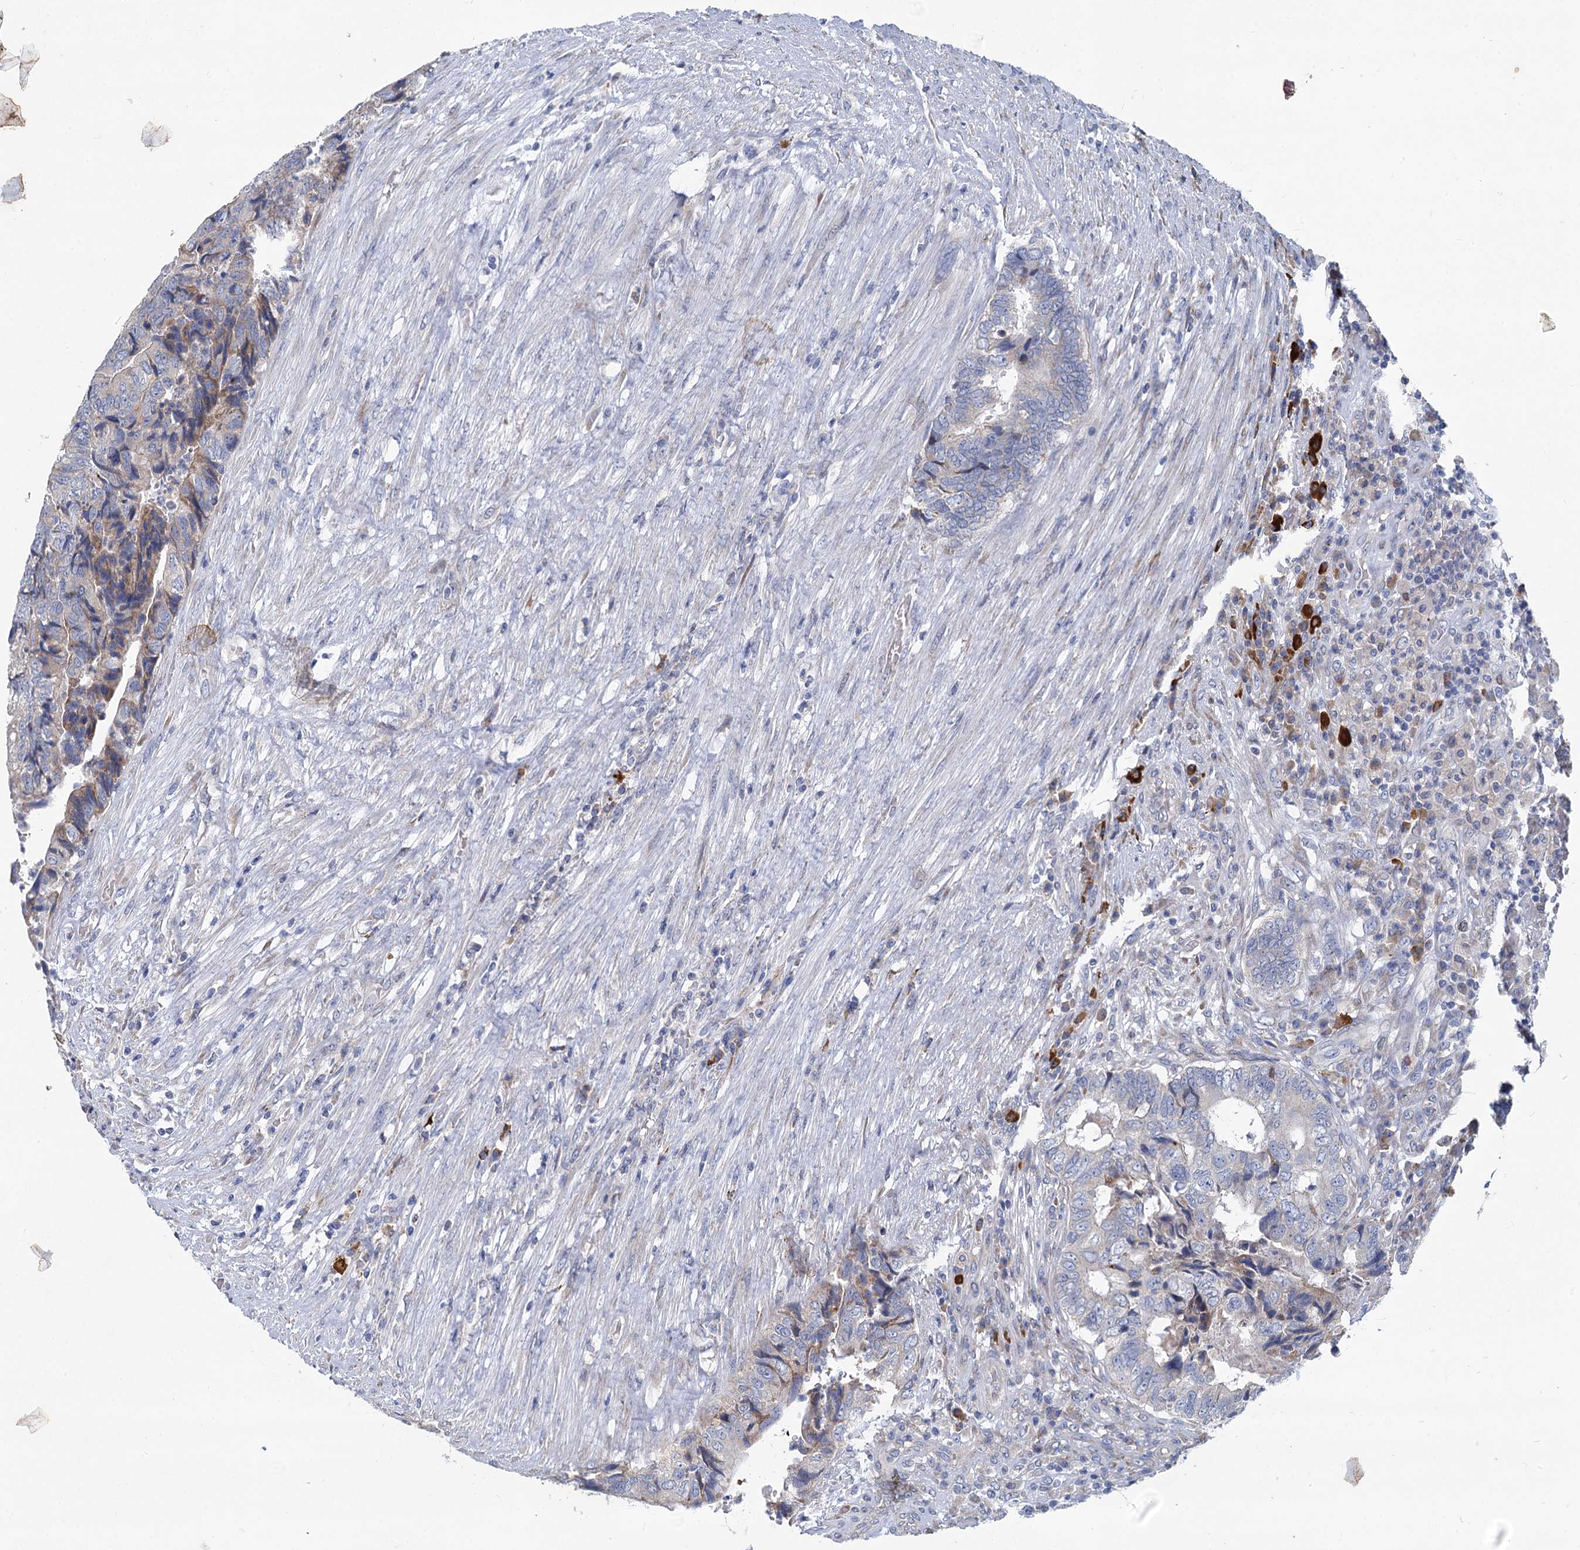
{"staining": {"intensity": "negative", "quantity": "none", "location": "none"}, "tissue": "colorectal cancer", "cell_type": "Tumor cells", "image_type": "cancer", "snomed": [{"axis": "morphology", "description": "Adenocarcinoma, NOS"}, {"axis": "topography", "description": "Colon"}], "caption": "The immunohistochemistry micrograph has no significant staining in tumor cells of colorectal adenocarcinoma tissue.", "gene": "PRSS35", "patient": {"sex": "female", "age": 67}}